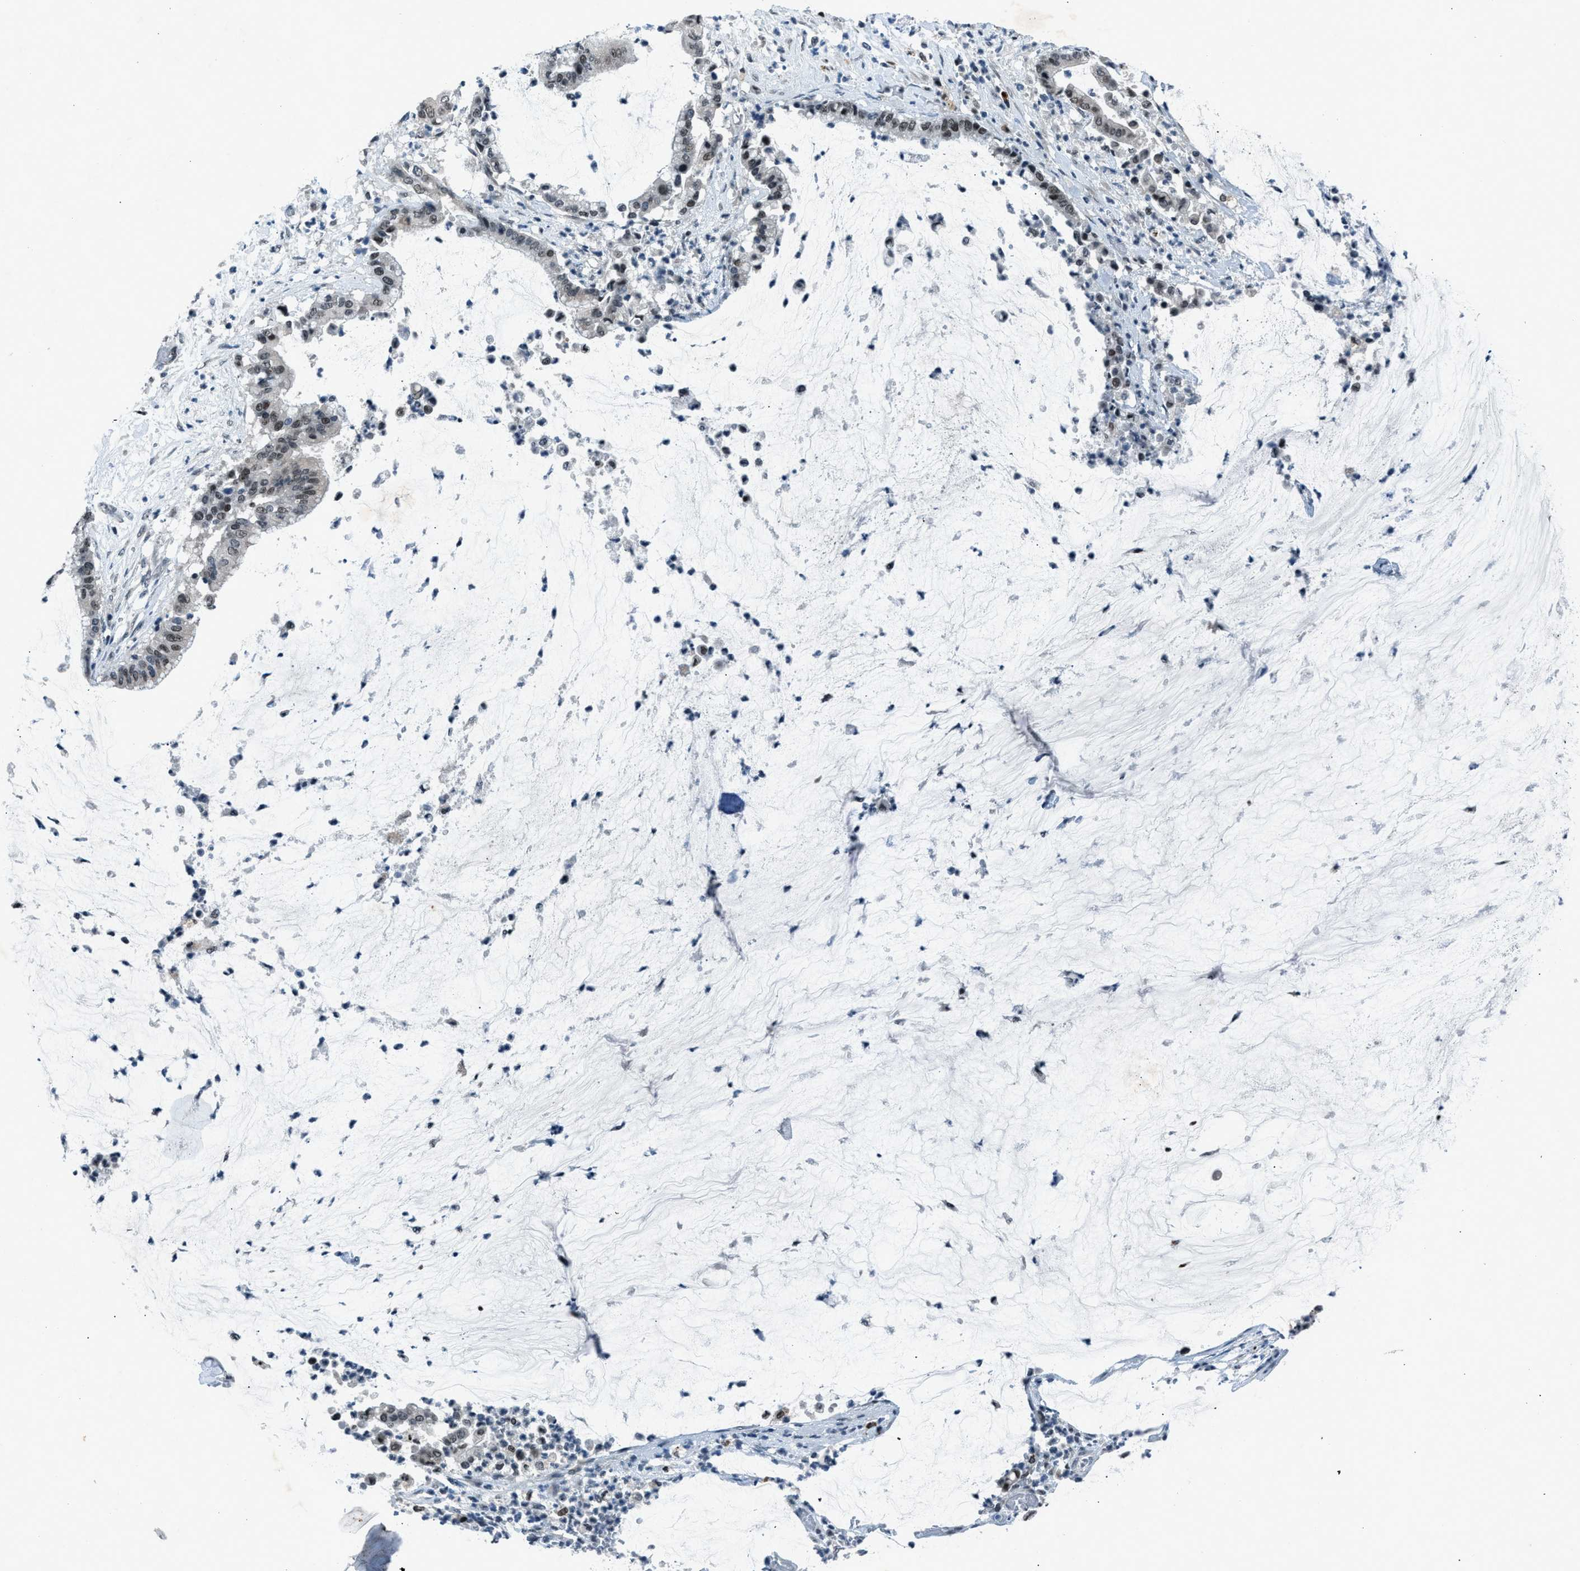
{"staining": {"intensity": "weak", "quantity": ">75%", "location": "nuclear"}, "tissue": "pancreatic cancer", "cell_type": "Tumor cells", "image_type": "cancer", "snomed": [{"axis": "morphology", "description": "Adenocarcinoma, NOS"}, {"axis": "topography", "description": "Pancreas"}], "caption": "IHC of human pancreatic adenocarcinoma shows low levels of weak nuclear staining in approximately >75% of tumor cells.", "gene": "ADCY1", "patient": {"sex": "male", "age": 41}}